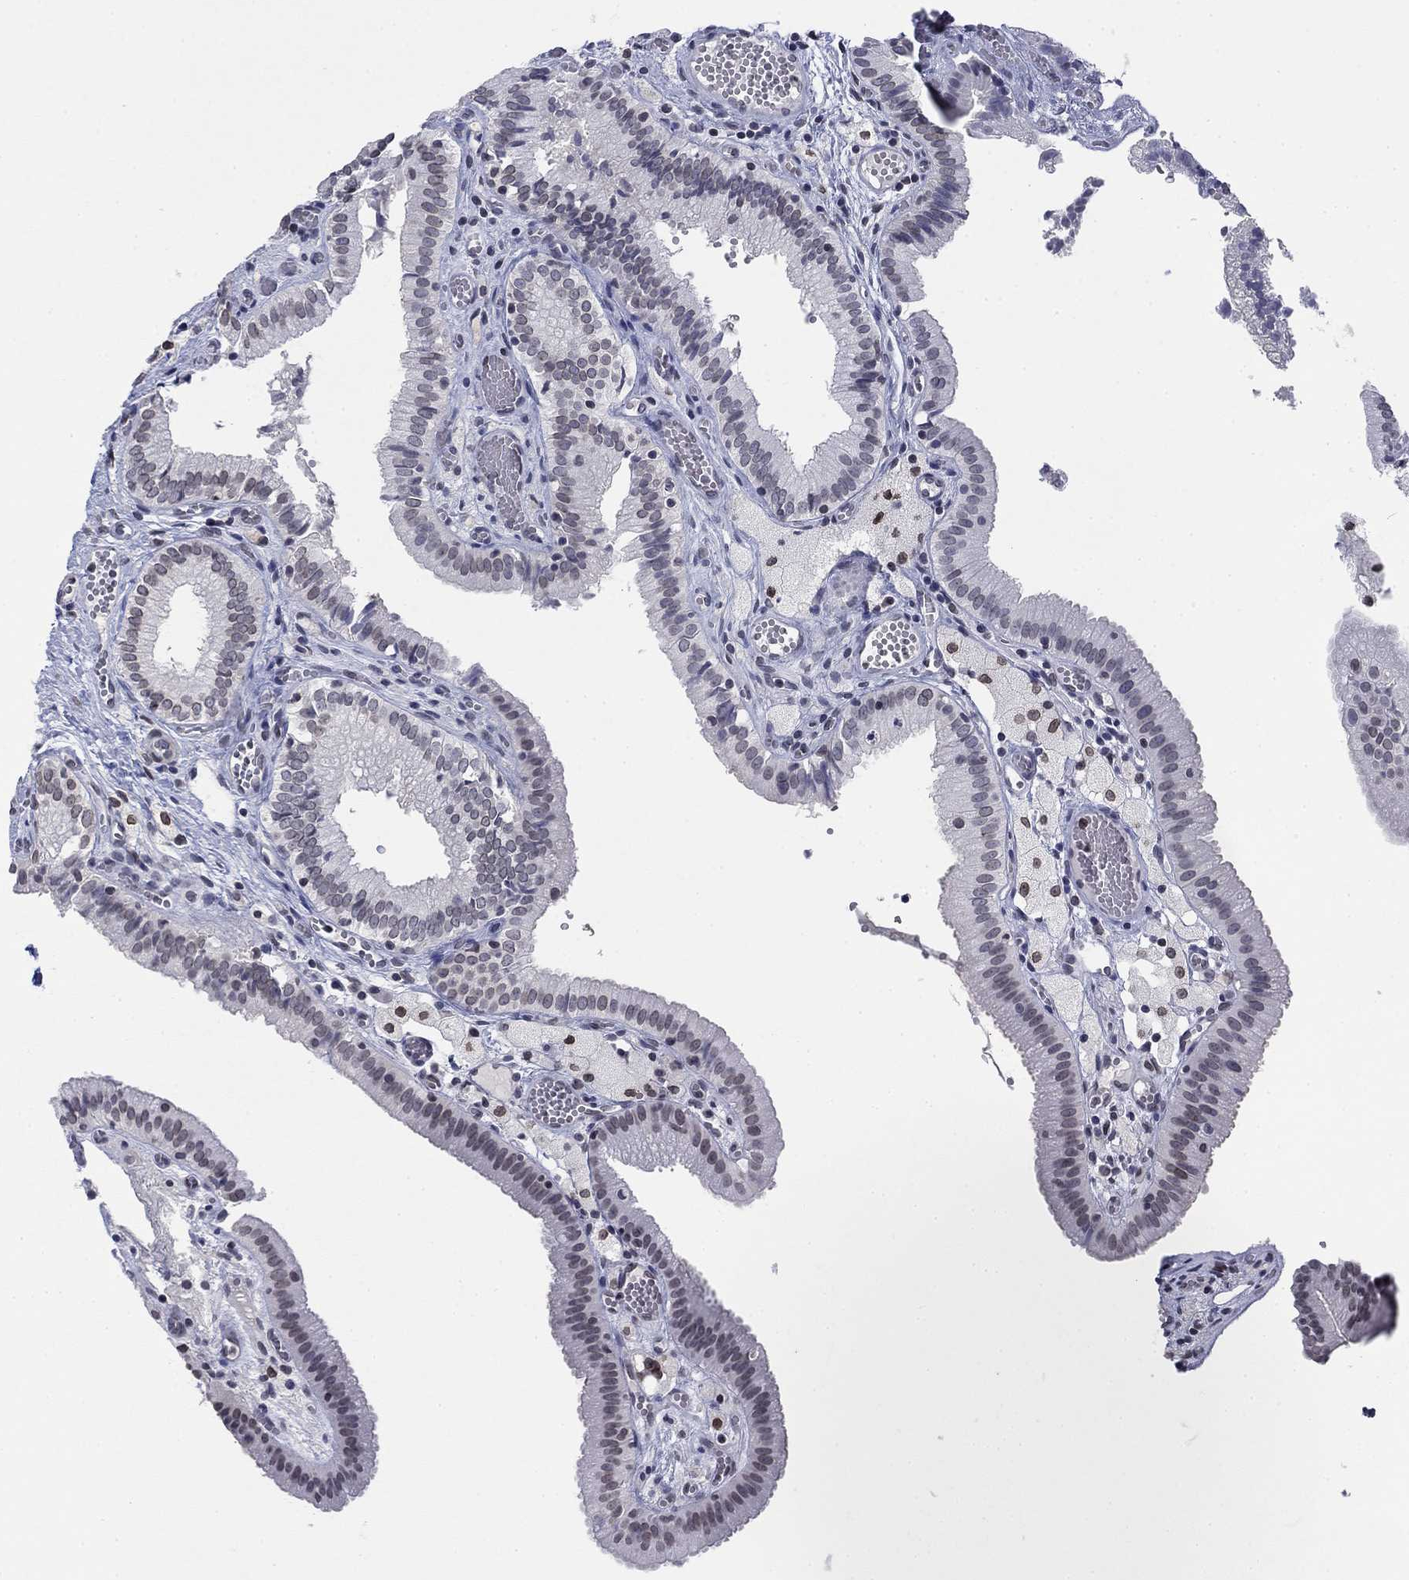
{"staining": {"intensity": "weak", "quantity": "25%-75%", "location": "cytoplasmic/membranous,nuclear"}, "tissue": "gallbladder", "cell_type": "Glandular cells", "image_type": "normal", "snomed": [{"axis": "morphology", "description": "Normal tissue, NOS"}, {"axis": "topography", "description": "Gallbladder"}], "caption": "Weak cytoplasmic/membranous,nuclear protein expression is appreciated in approximately 25%-75% of glandular cells in gallbladder. (DAB IHC, brown staining for protein, blue staining for nuclei).", "gene": "TOR1AIP1", "patient": {"sex": "female", "age": 24}}